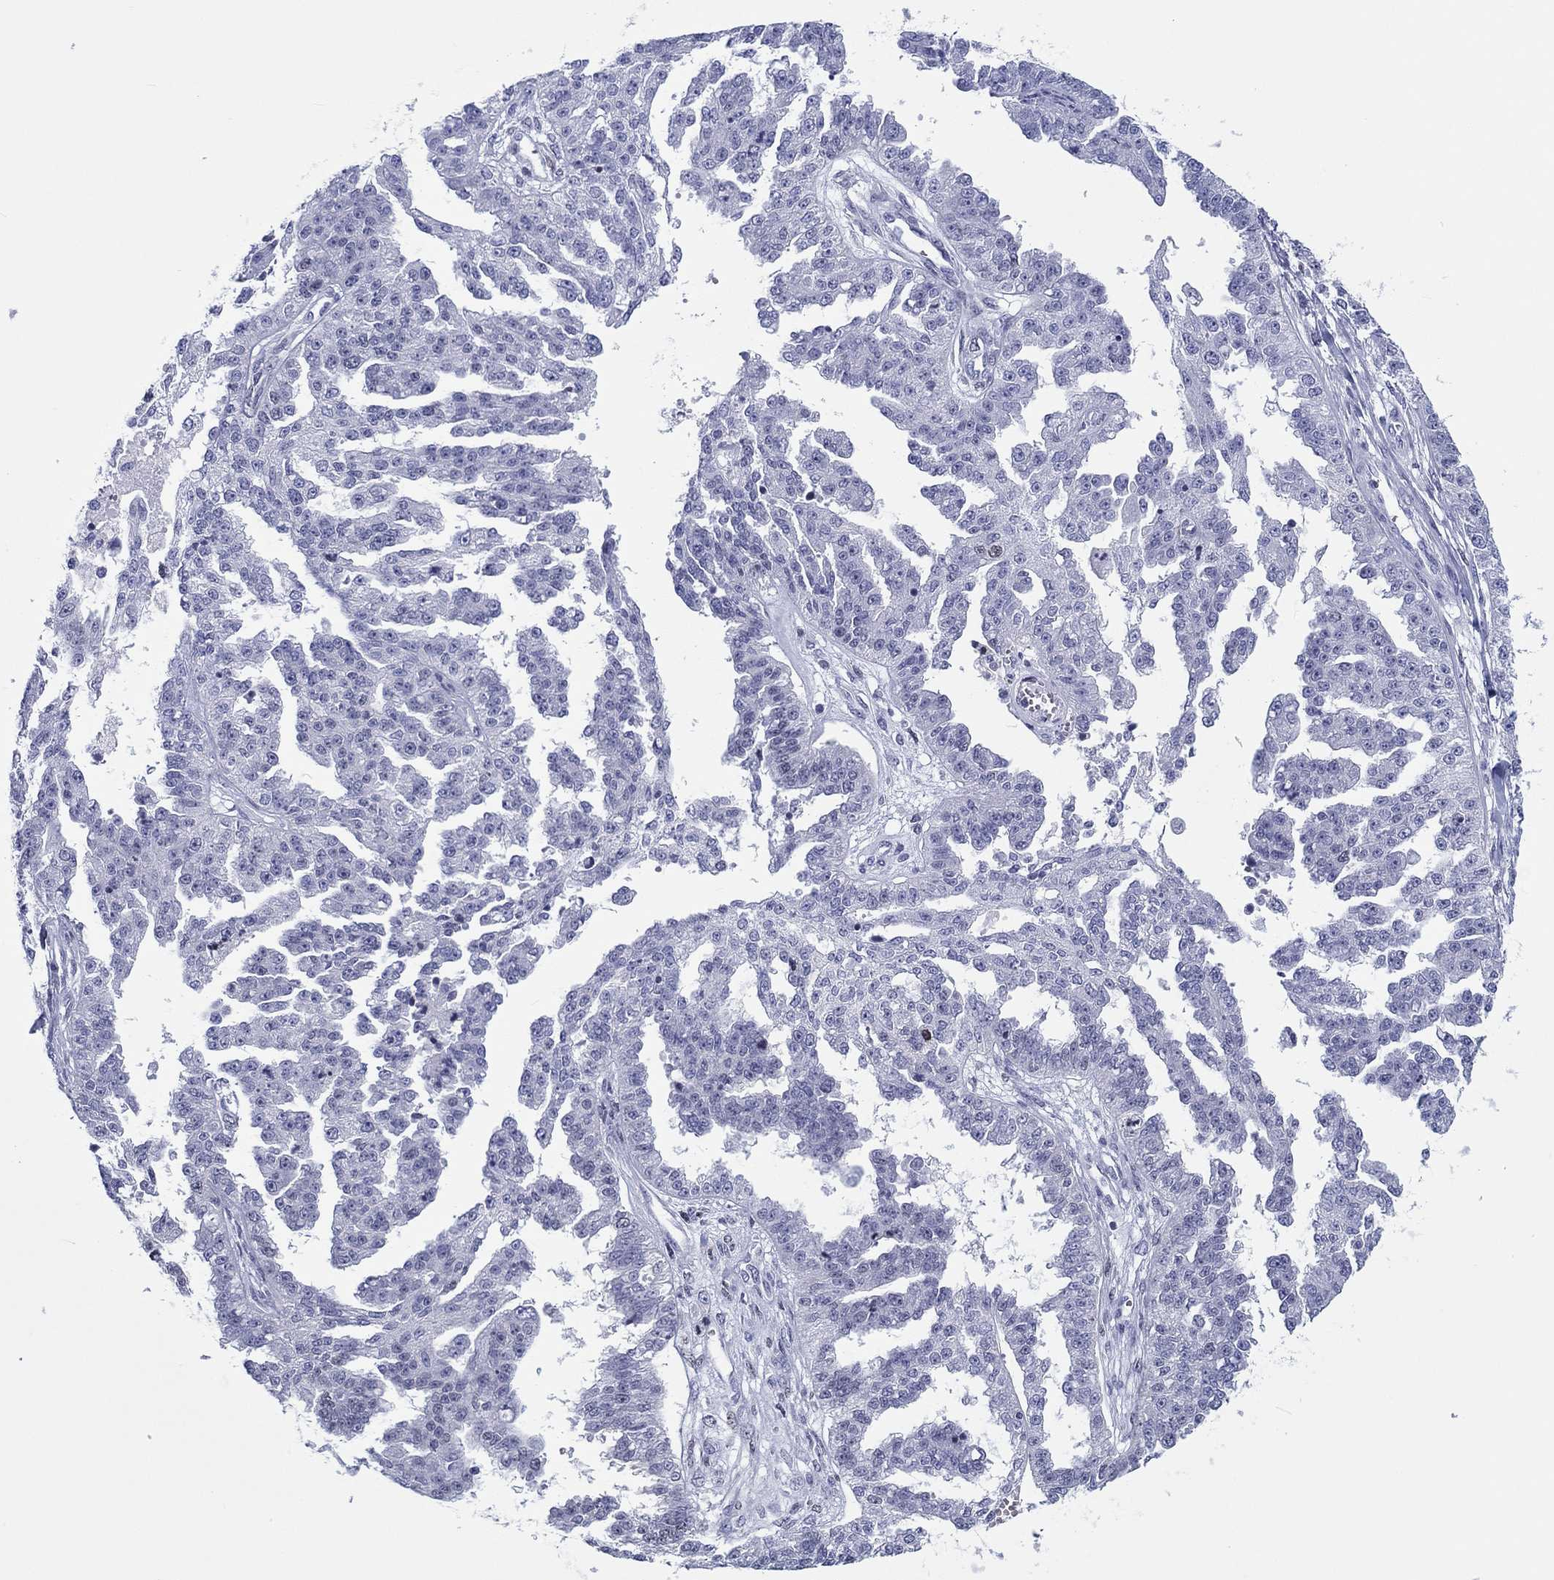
{"staining": {"intensity": "negative", "quantity": "none", "location": "none"}, "tissue": "ovarian cancer", "cell_type": "Tumor cells", "image_type": "cancer", "snomed": [{"axis": "morphology", "description": "Cystadenocarcinoma, serous, NOS"}, {"axis": "topography", "description": "Ovary"}], "caption": "This is an IHC micrograph of human ovarian cancer. There is no expression in tumor cells.", "gene": "H1-1", "patient": {"sex": "female", "age": 58}}